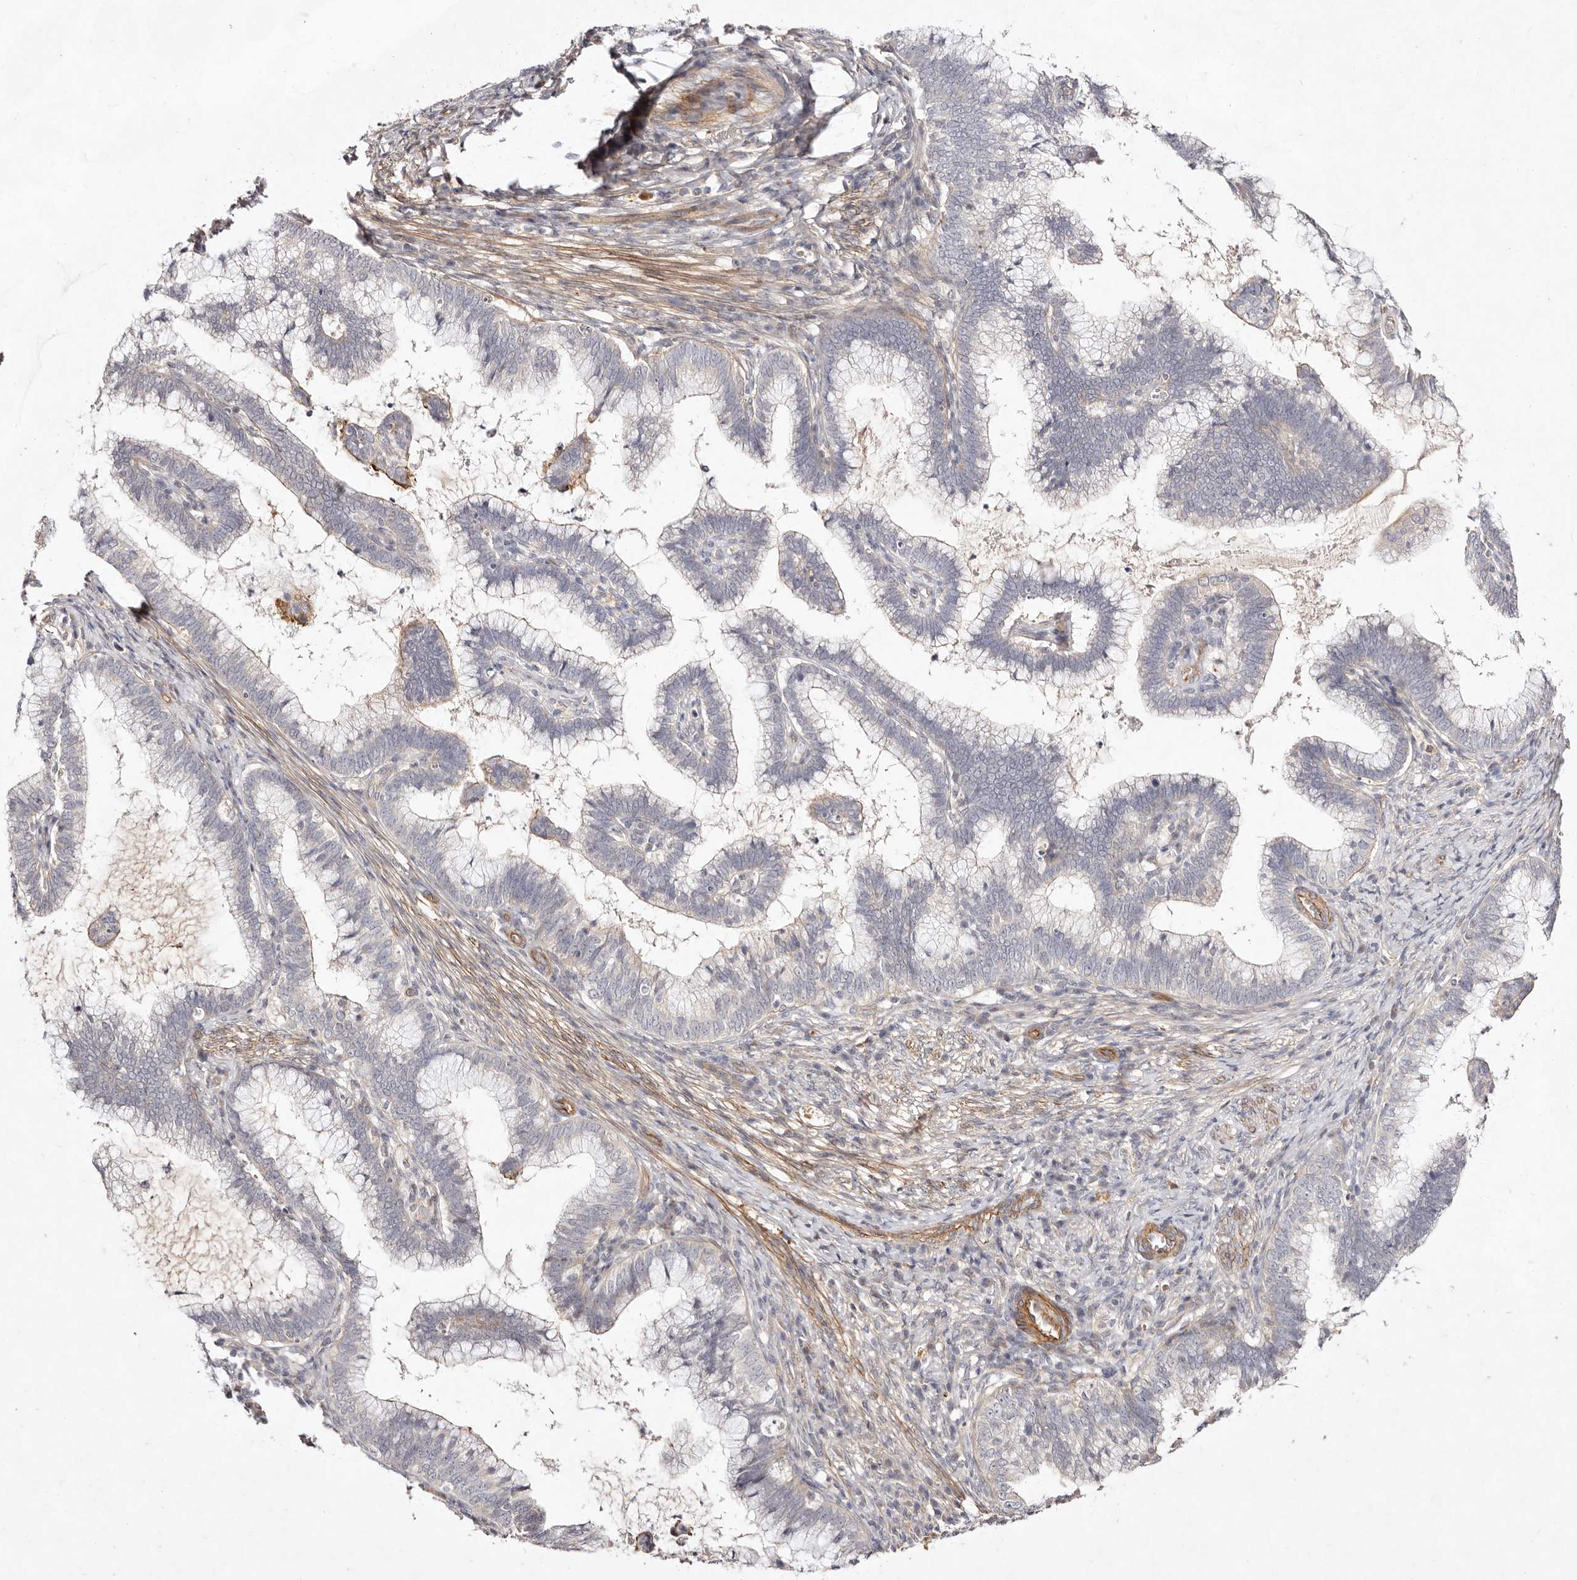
{"staining": {"intensity": "negative", "quantity": "none", "location": "none"}, "tissue": "cervical cancer", "cell_type": "Tumor cells", "image_type": "cancer", "snomed": [{"axis": "morphology", "description": "Adenocarcinoma, NOS"}, {"axis": "topography", "description": "Cervix"}], "caption": "This is a histopathology image of IHC staining of adenocarcinoma (cervical), which shows no positivity in tumor cells. (DAB immunohistochemistry (IHC), high magnification).", "gene": "MTMR11", "patient": {"sex": "female", "age": 36}}